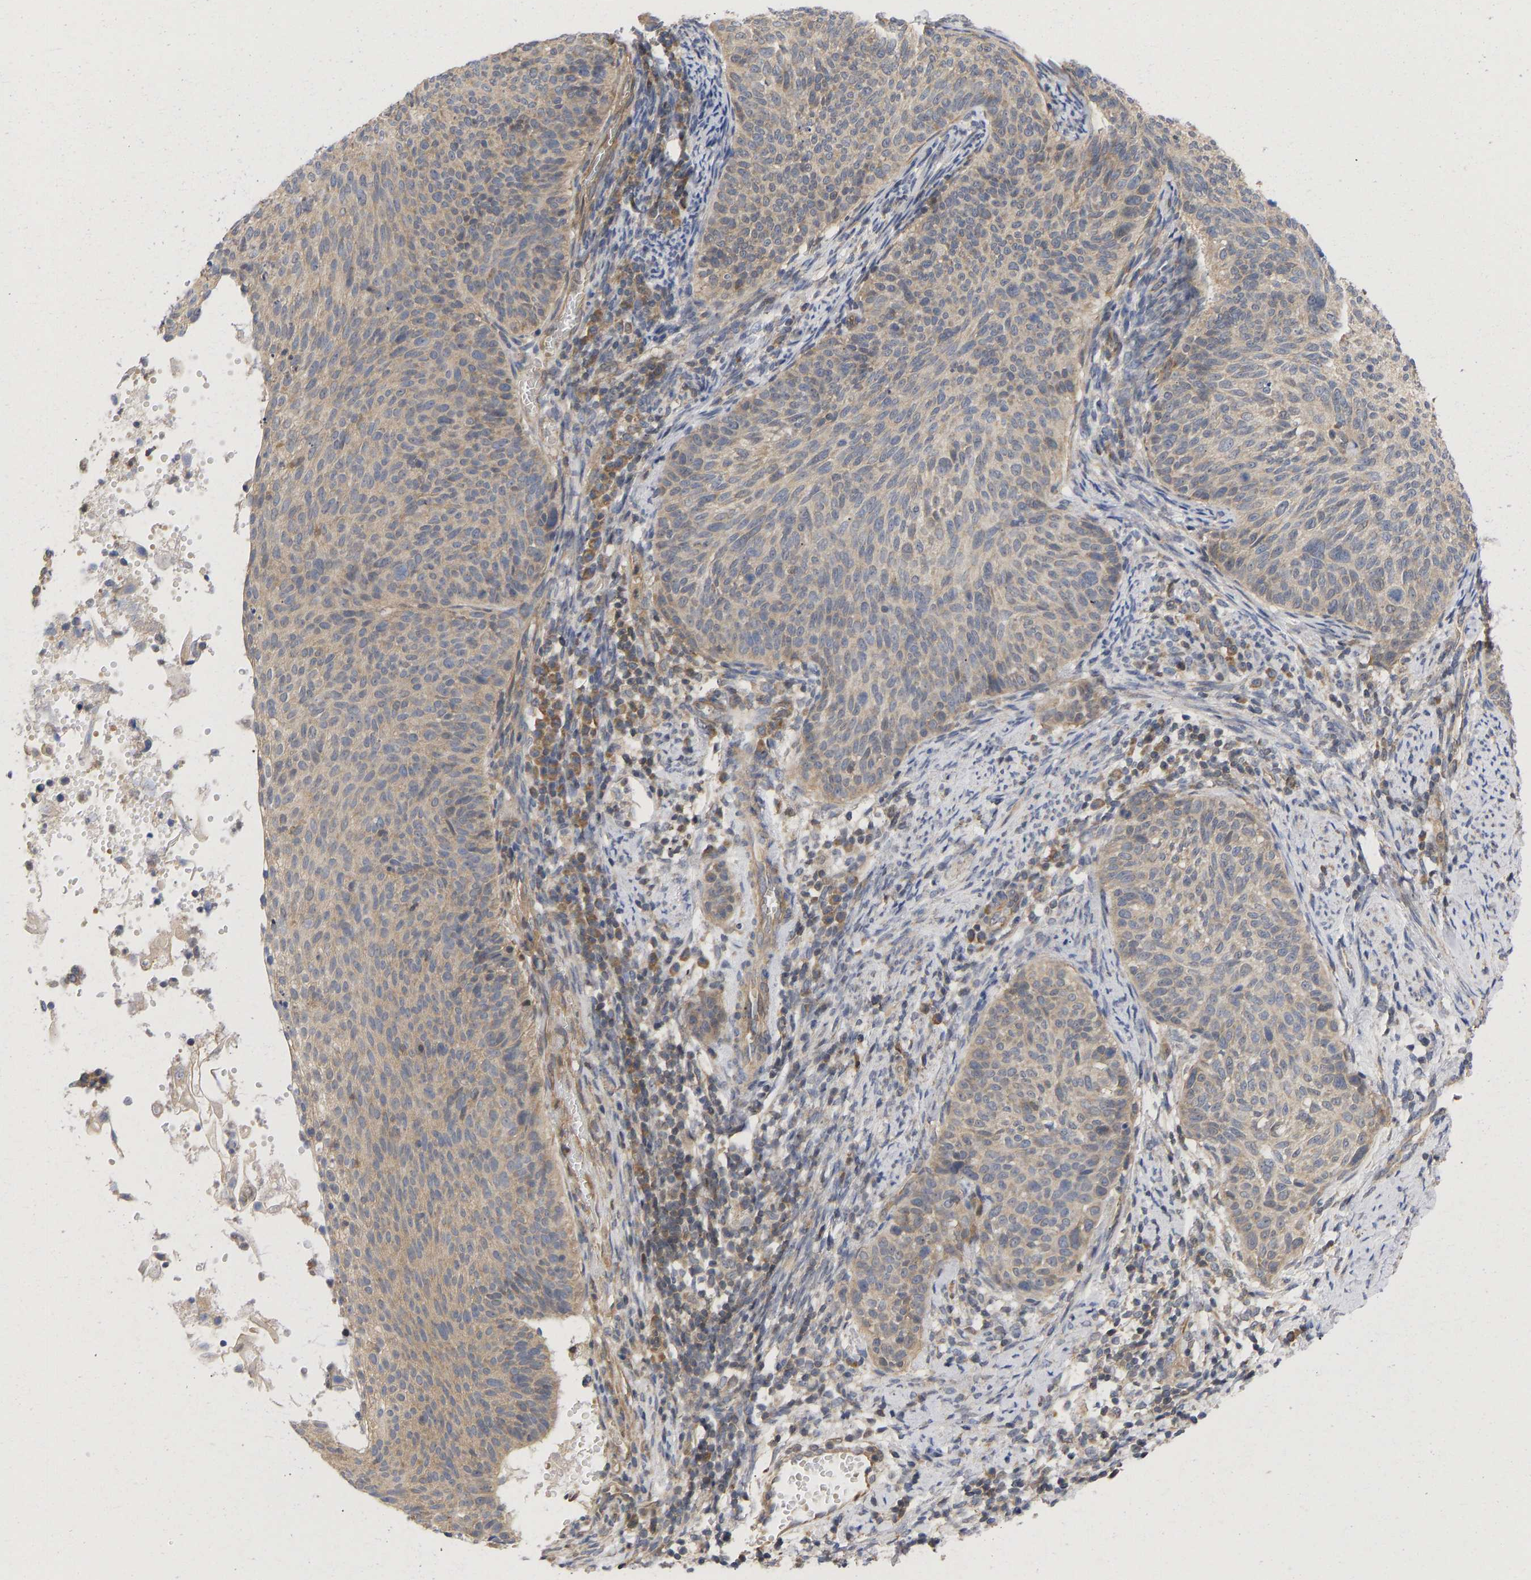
{"staining": {"intensity": "weak", "quantity": ">75%", "location": "cytoplasmic/membranous"}, "tissue": "cervical cancer", "cell_type": "Tumor cells", "image_type": "cancer", "snomed": [{"axis": "morphology", "description": "Squamous cell carcinoma, NOS"}, {"axis": "topography", "description": "Cervix"}], "caption": "DAB (3,3'-diaminobenzidine) immunohistochemical staining of human cervical squamous cell carcinoma shows weak cytoplasmic/membranous protein positivity in approximately >75% of tumor cells.", "gene": "MAP2K3", "patient": {"sex": "female", "age": 70}}